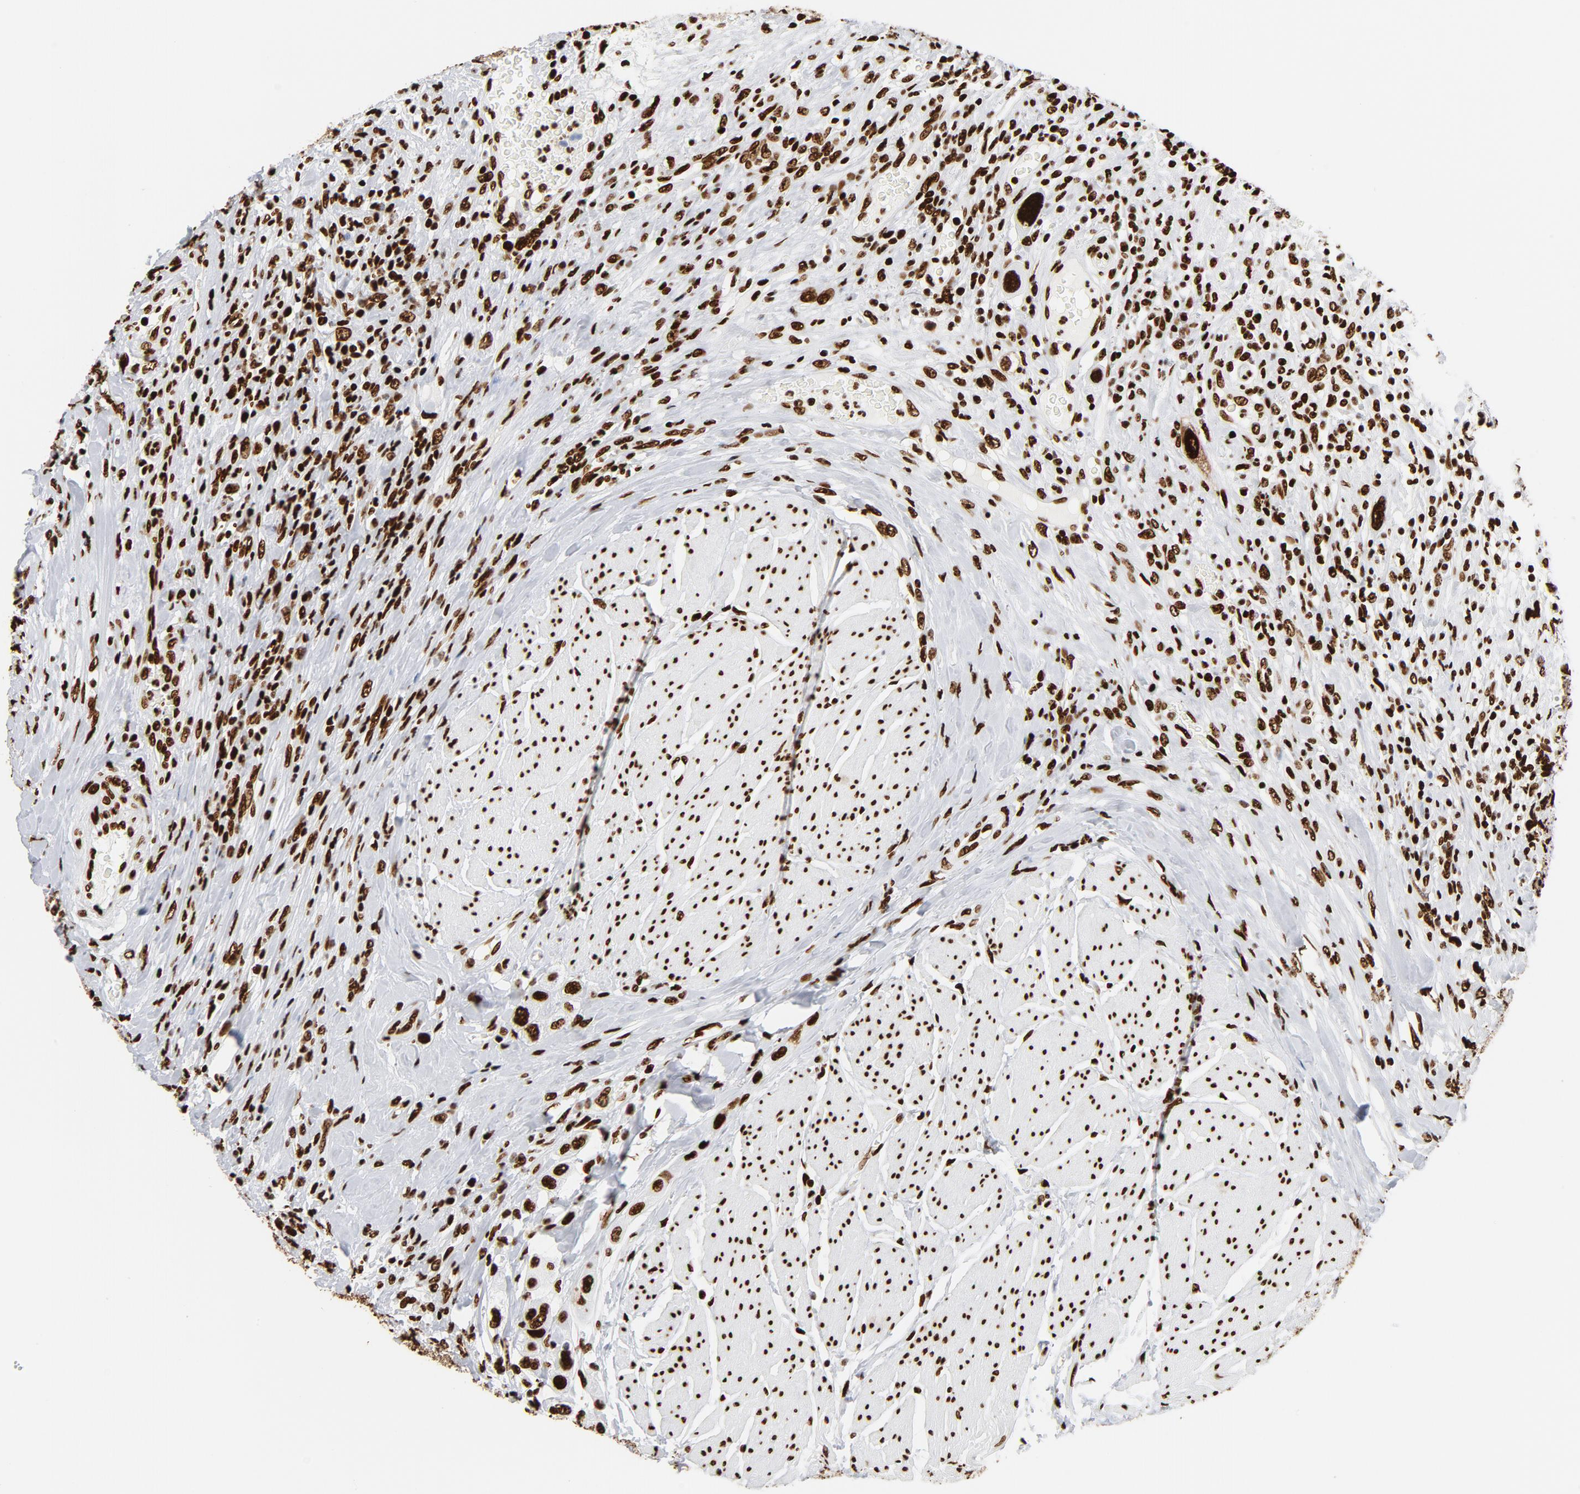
{"staining": {"intensity": "strong", "quantity": ">75%", "location": "nuclear"}, "tissue": "urothelial cancer", "cell_type": "Tumor cells", "image_type": "cancer", "snomed": [{"axis": "morphology", "description": "Urothelial carcinoma, High grade"}, {"axis": "topography", "description": "Urinary bladder"}], "caption": "An image of urothelial cancer stained for a protein displays strong nuclear brown staining in tumor cells. (brown staining indicates protein expression, while blue staining denotes nuclei).", "gene": "XRCC6", "patient": {"sex": "male", "age": 50}}